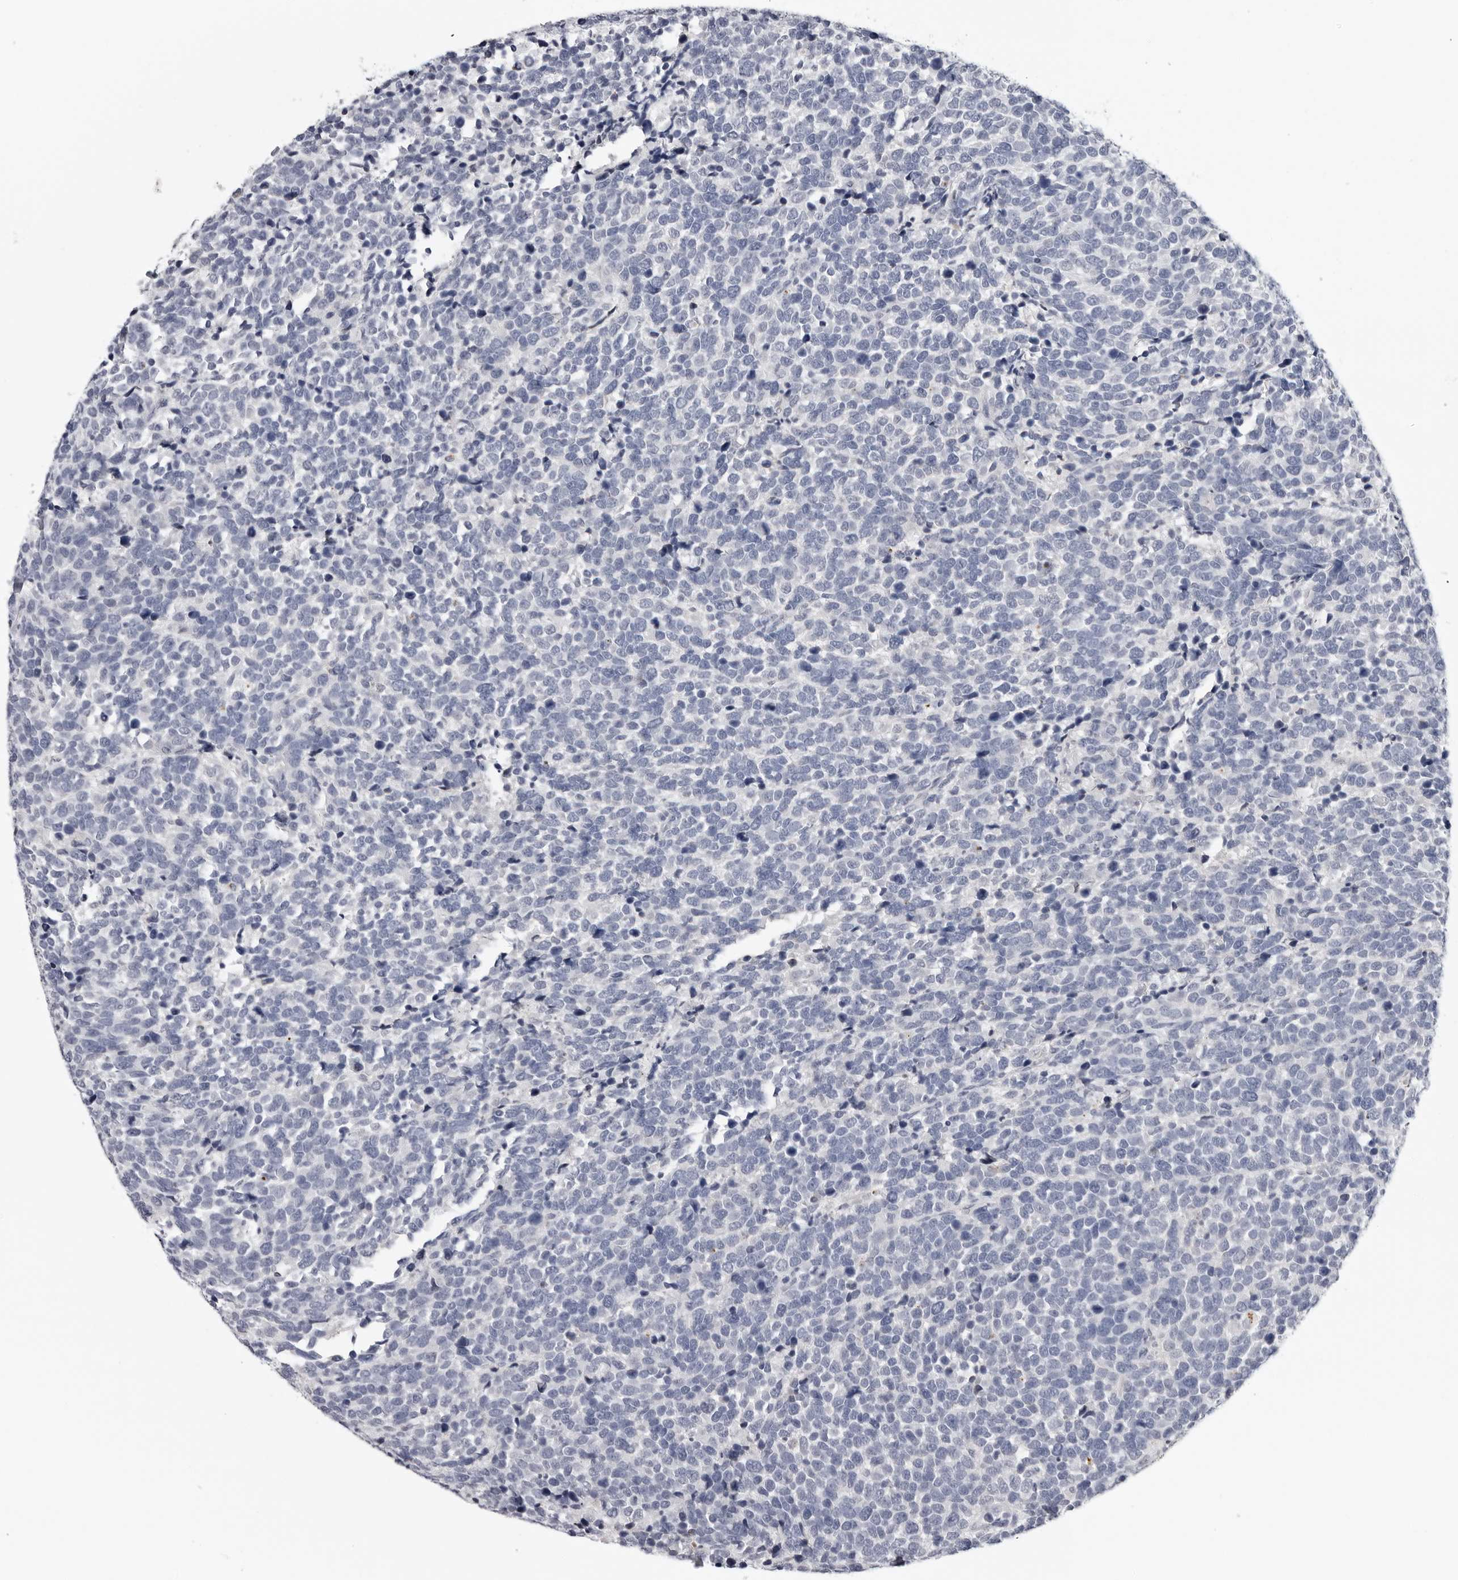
{"staining": {"intensity": "negative", "quantity": "none", "location": "none"}, "tissue": "urothelial cancer", "cell_type": "Tumor cells", "image_type": "cancer", "snomed": [{"axis": "morphology", "description": "Urothelial carcinoma, High grade"}, {"axis": "topography", "description": "Urinary bladder"}], "caption": "An IHC histopathology image of high-grade urothelial carcinoma is shown. There is no staining in tumor cells of high-grade urothelial carcinoma.", "gene": "ZNF502", "patient": {"sex": "female", "age": 82}}